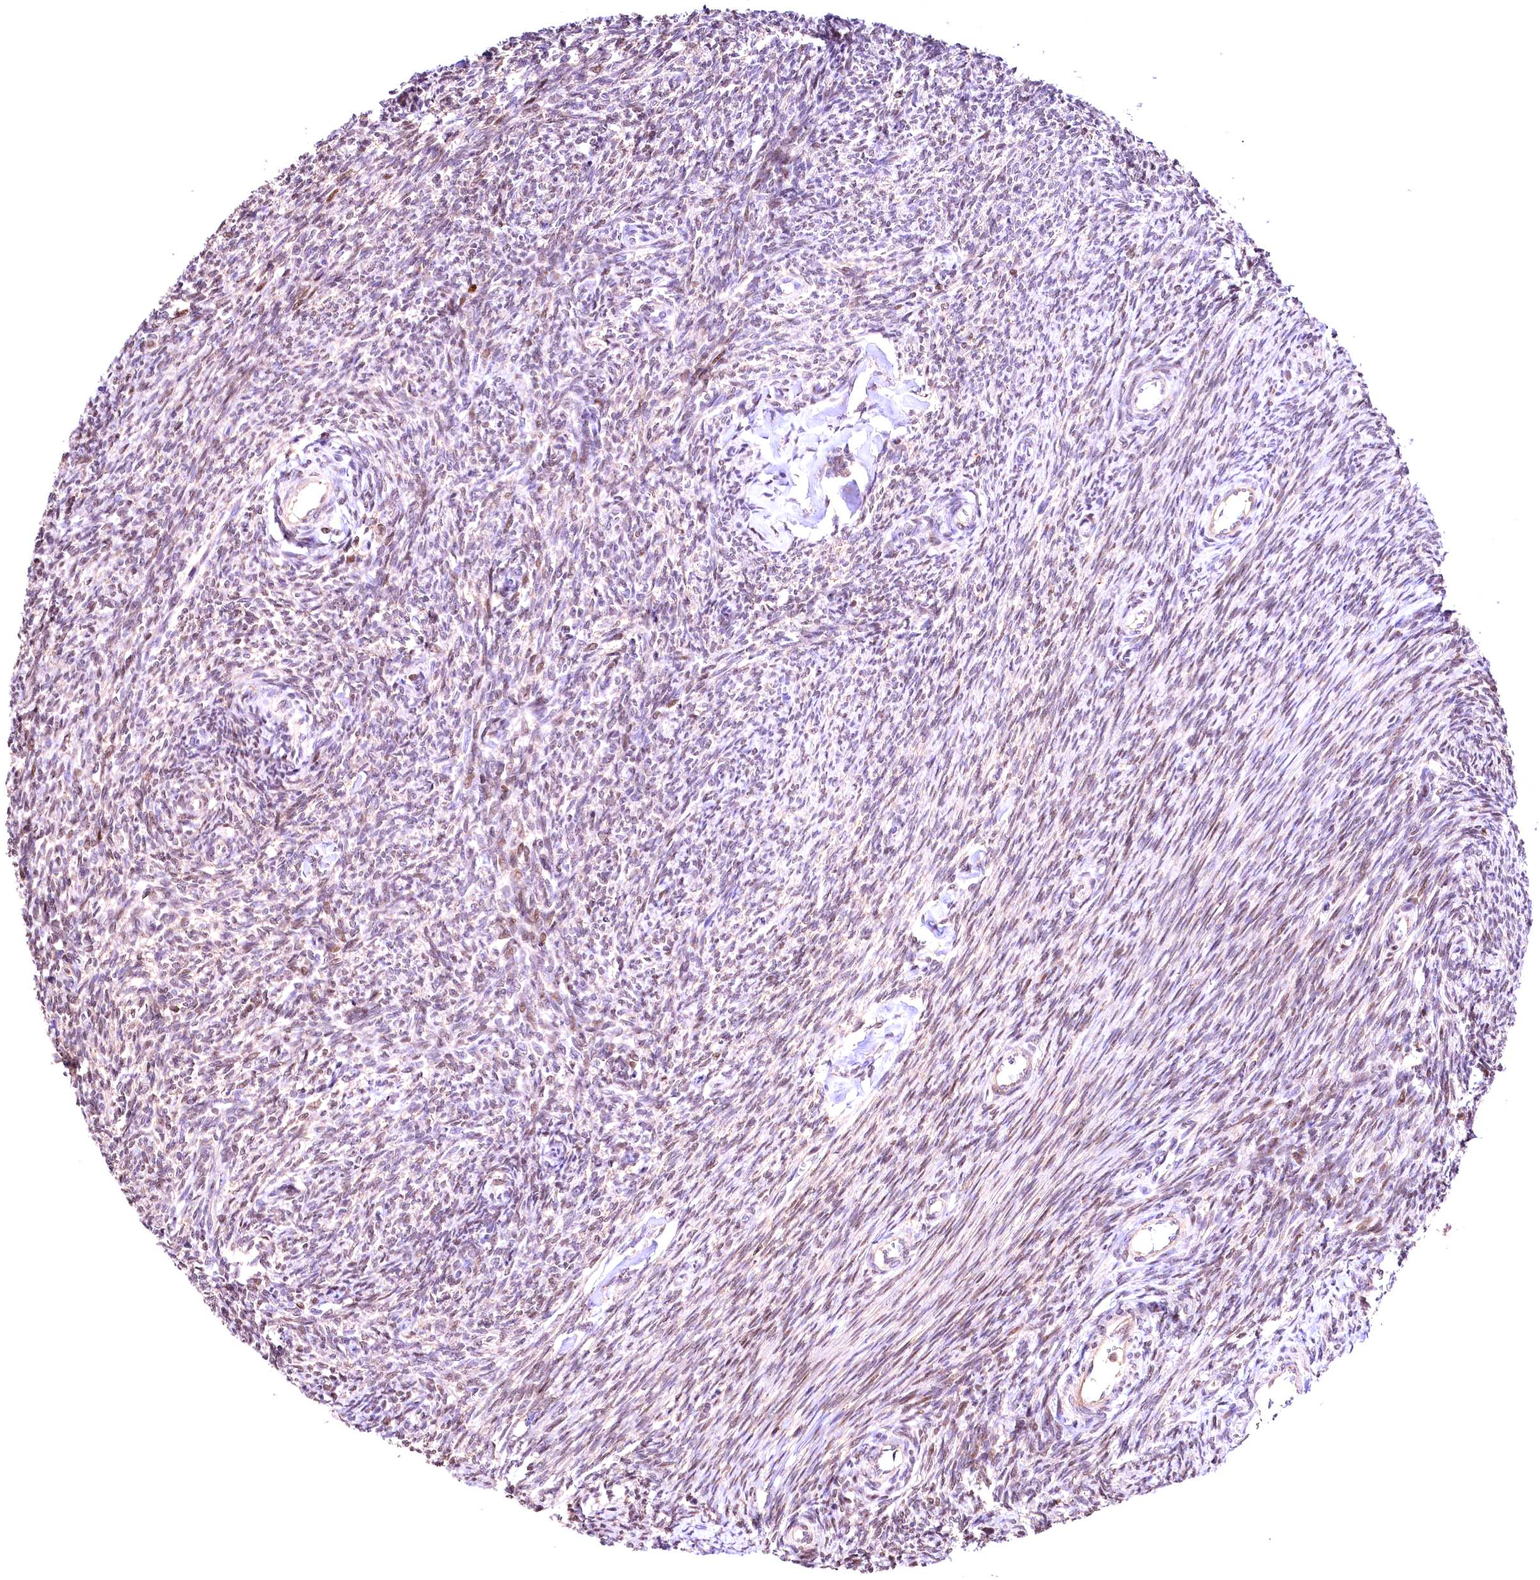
{"staining": {"intensity": "weak", "quantity": "25%-75%", "location": "nuclear"}, "tissue": "ovary", "cell_type": "Ovarian stroma cells", "image_type": "normal", "snomed": [{"axis": "morphology", "description": "Normal tissue, NOS"}, {"axis": "topography", "description": "Ovary"}], "caption": "Immunohistochemistry (IHC) (DAB (3,3'-diaminobenzidine)) staining of unremarkable ovary demonstrates weak nuclear protein staining in about 25%-75% of ovarian stroma cells.", "gene": "CHORDC1", "patient": {"sex": "female", "age": 44}}